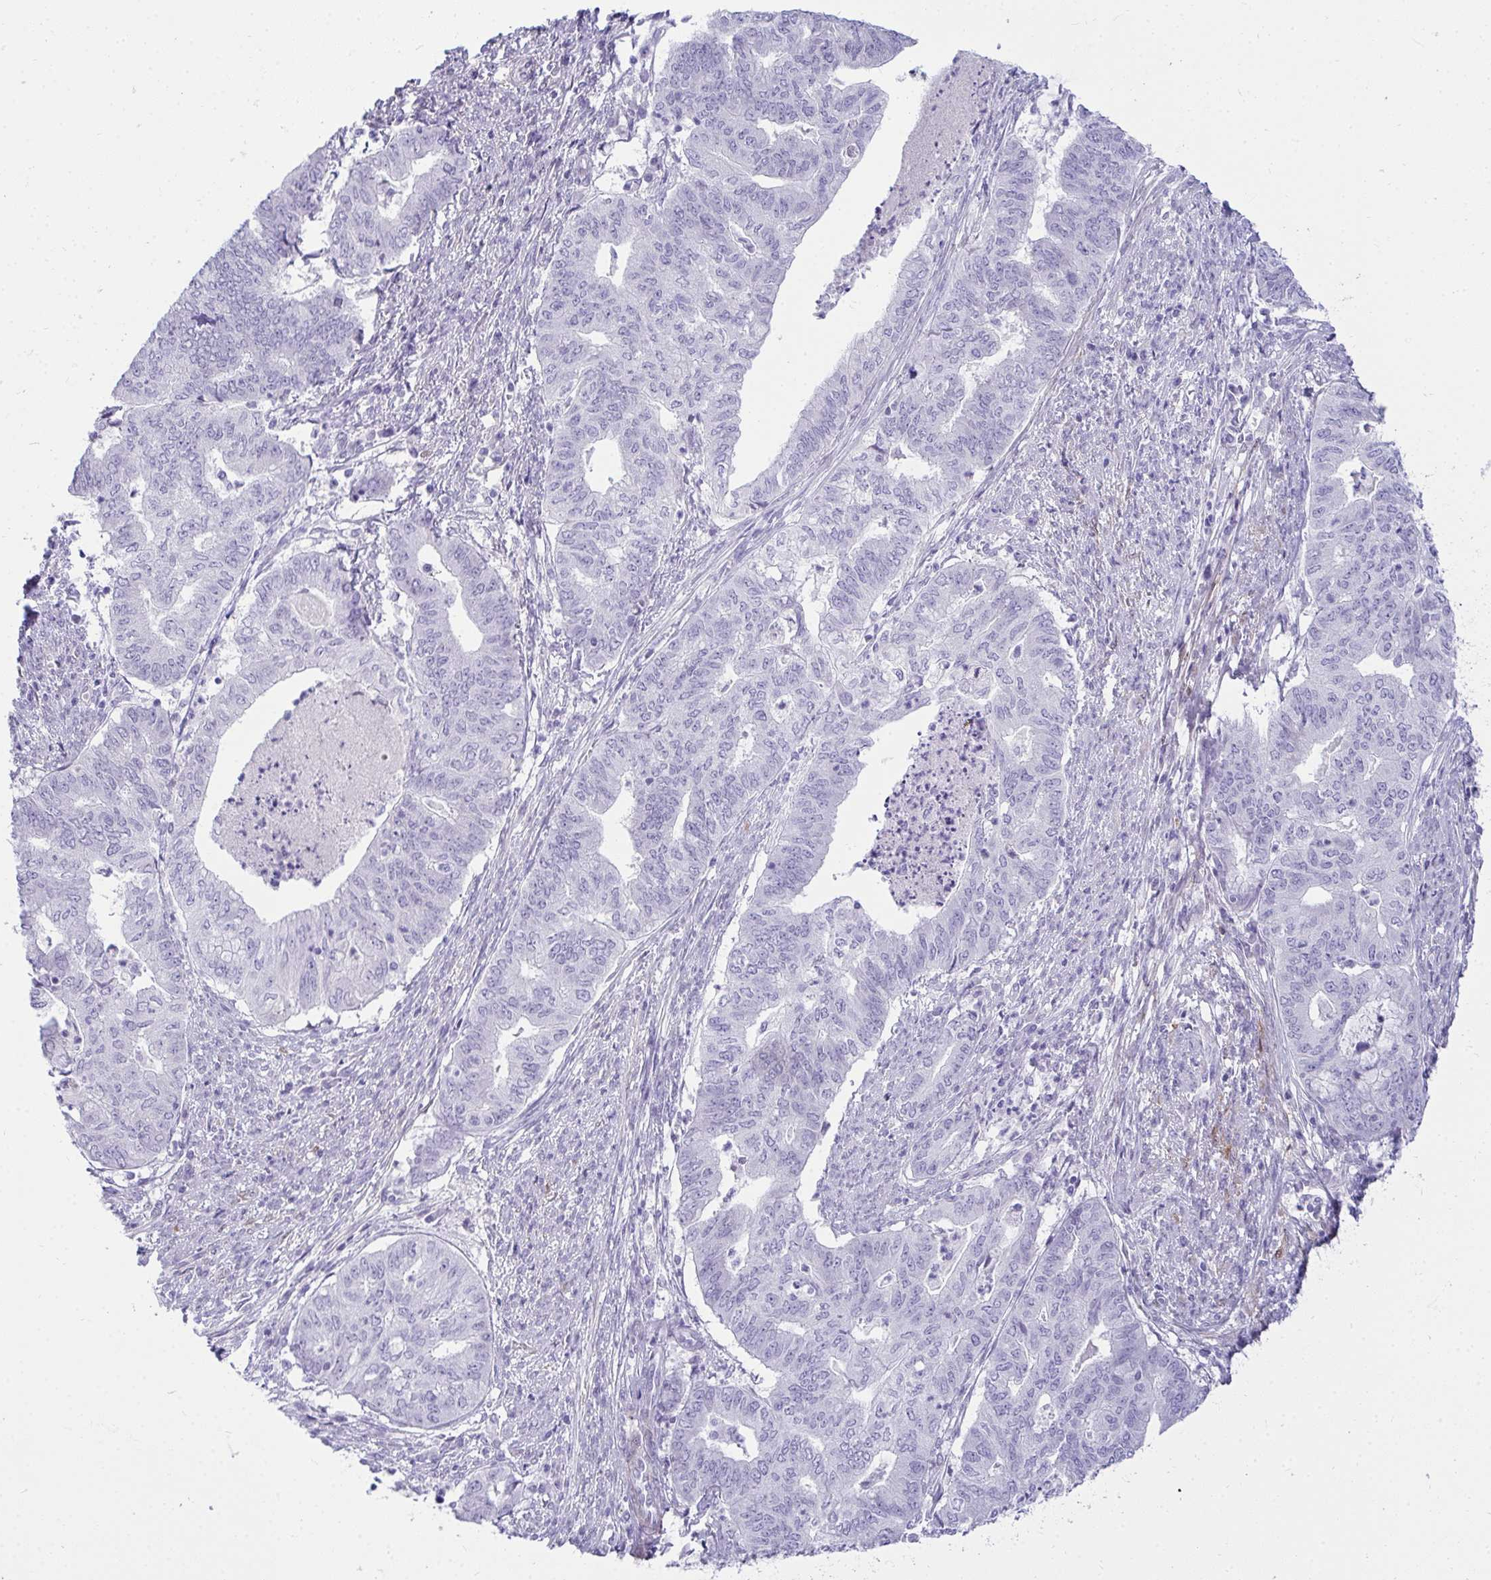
{"staining": {"intensity": "negative", "quantity": "none", "location": "none"}, "tissue": "endometrial cancer", "cell_type": "Tumor cells", "image_type": "cancer", "snomed": [{"axis": "morphology", "description": "Adenocarcinoma, NOS"}, {"axis": "topography", "description": "Endometrium"}], "caption": "Protein analysis of endometrial adenocarcinoma displays no significant staining in tumor cells. The staining was performed using DAB to visualize the protein expression in brown, while the nuclei were stained in blue with hematoxylin (Magnification: 20x).", "gene": "HSPB6", "patient": {"sex": "female", "age": 79}}